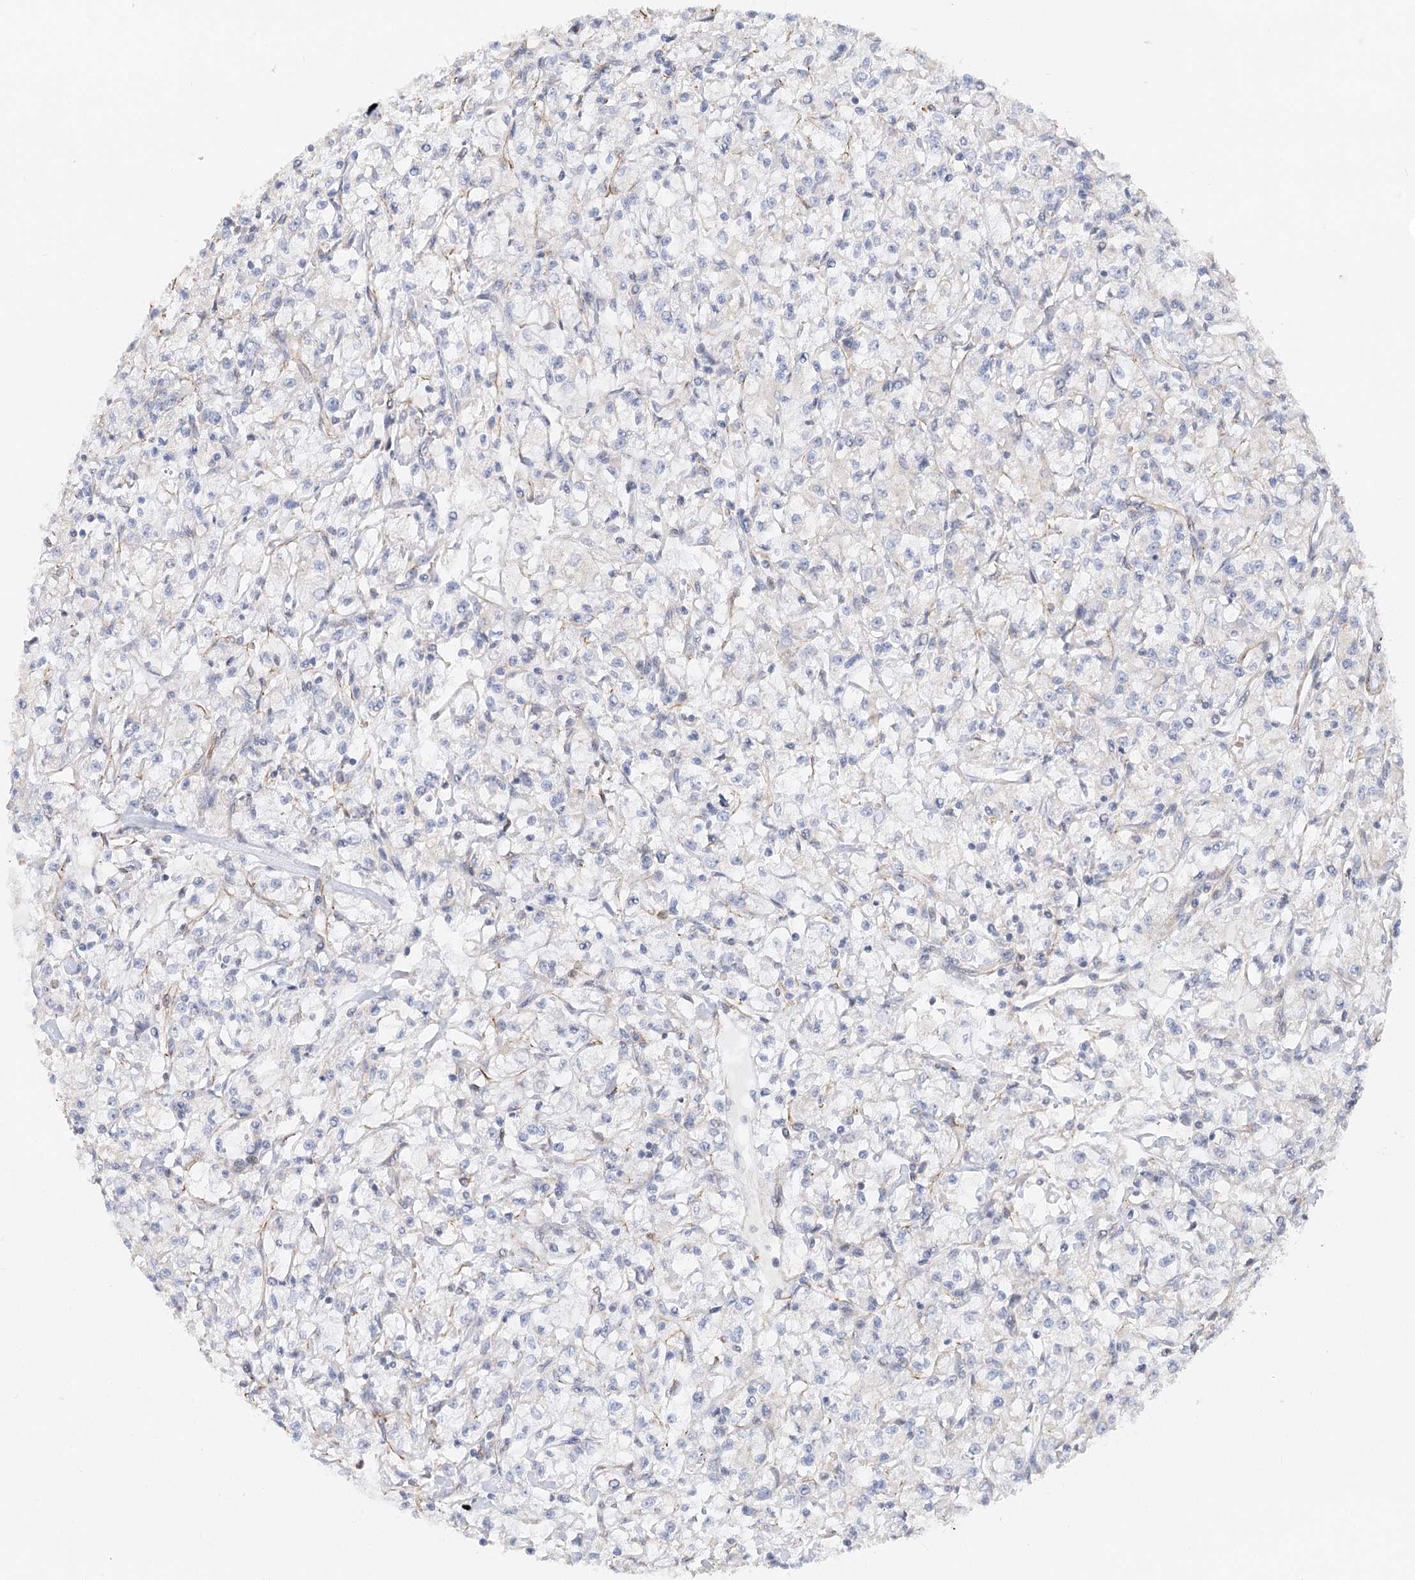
{"staining": {"intensity": "negative", "quantity": "none", "location": "none"}, "tissue": "renal cancer", "cell_type": "Tumor cells", "image_type": "cancer", "snomed": [{"axis": "morphology", "description": "Adenocarcinoma, NOS"}, {"axis": "topography", "description": "Kidney"}], "caption": "An image of human renal cancer (adenocarcinoma) is negative for staining in tumor cells. (DAB (3,3'-diaminobenzidine) immunohistochemistry (IHC), high magnification).", "gene": "NELL2", "patient": {"sex": "female", "age": 59}}